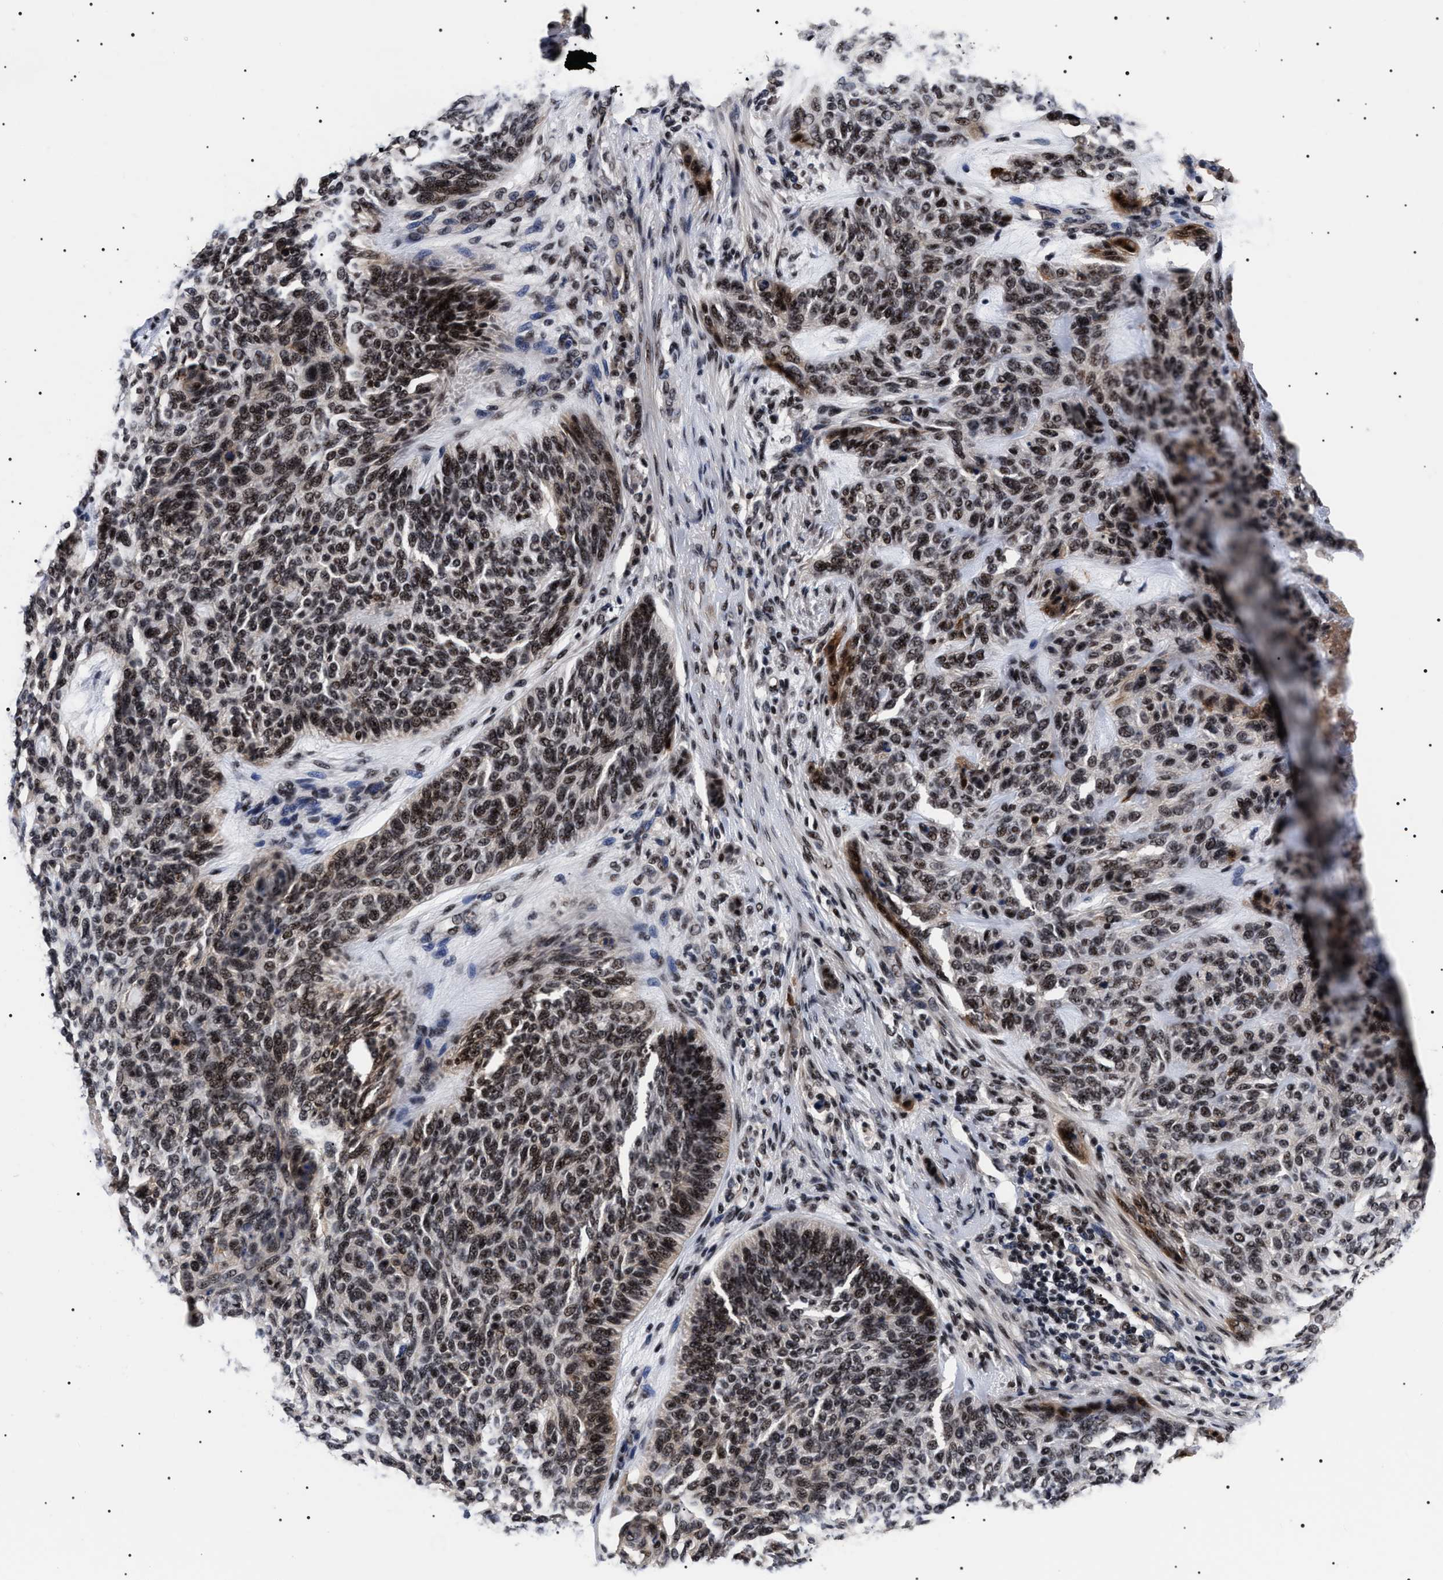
{"staining": {"intensity": "strong", "quantity": ">75%", "location": "nuclear"}, "tissue": "skin cancer", "cell_type": "Tumor cells", "image_type": "cancer", "snomed": [{"axis": "morphology", "description": "Basal cell carcinoma"}, {"axis": "topography", "description": "Skin"}], "caption": "Skin basal cell carcinoma stained for a protein (brown) shows strong nuclear positive staining in about >75% of tumor cells.", "gene": "CAAP1", "patient": {"sex": "male", "age": 55}}